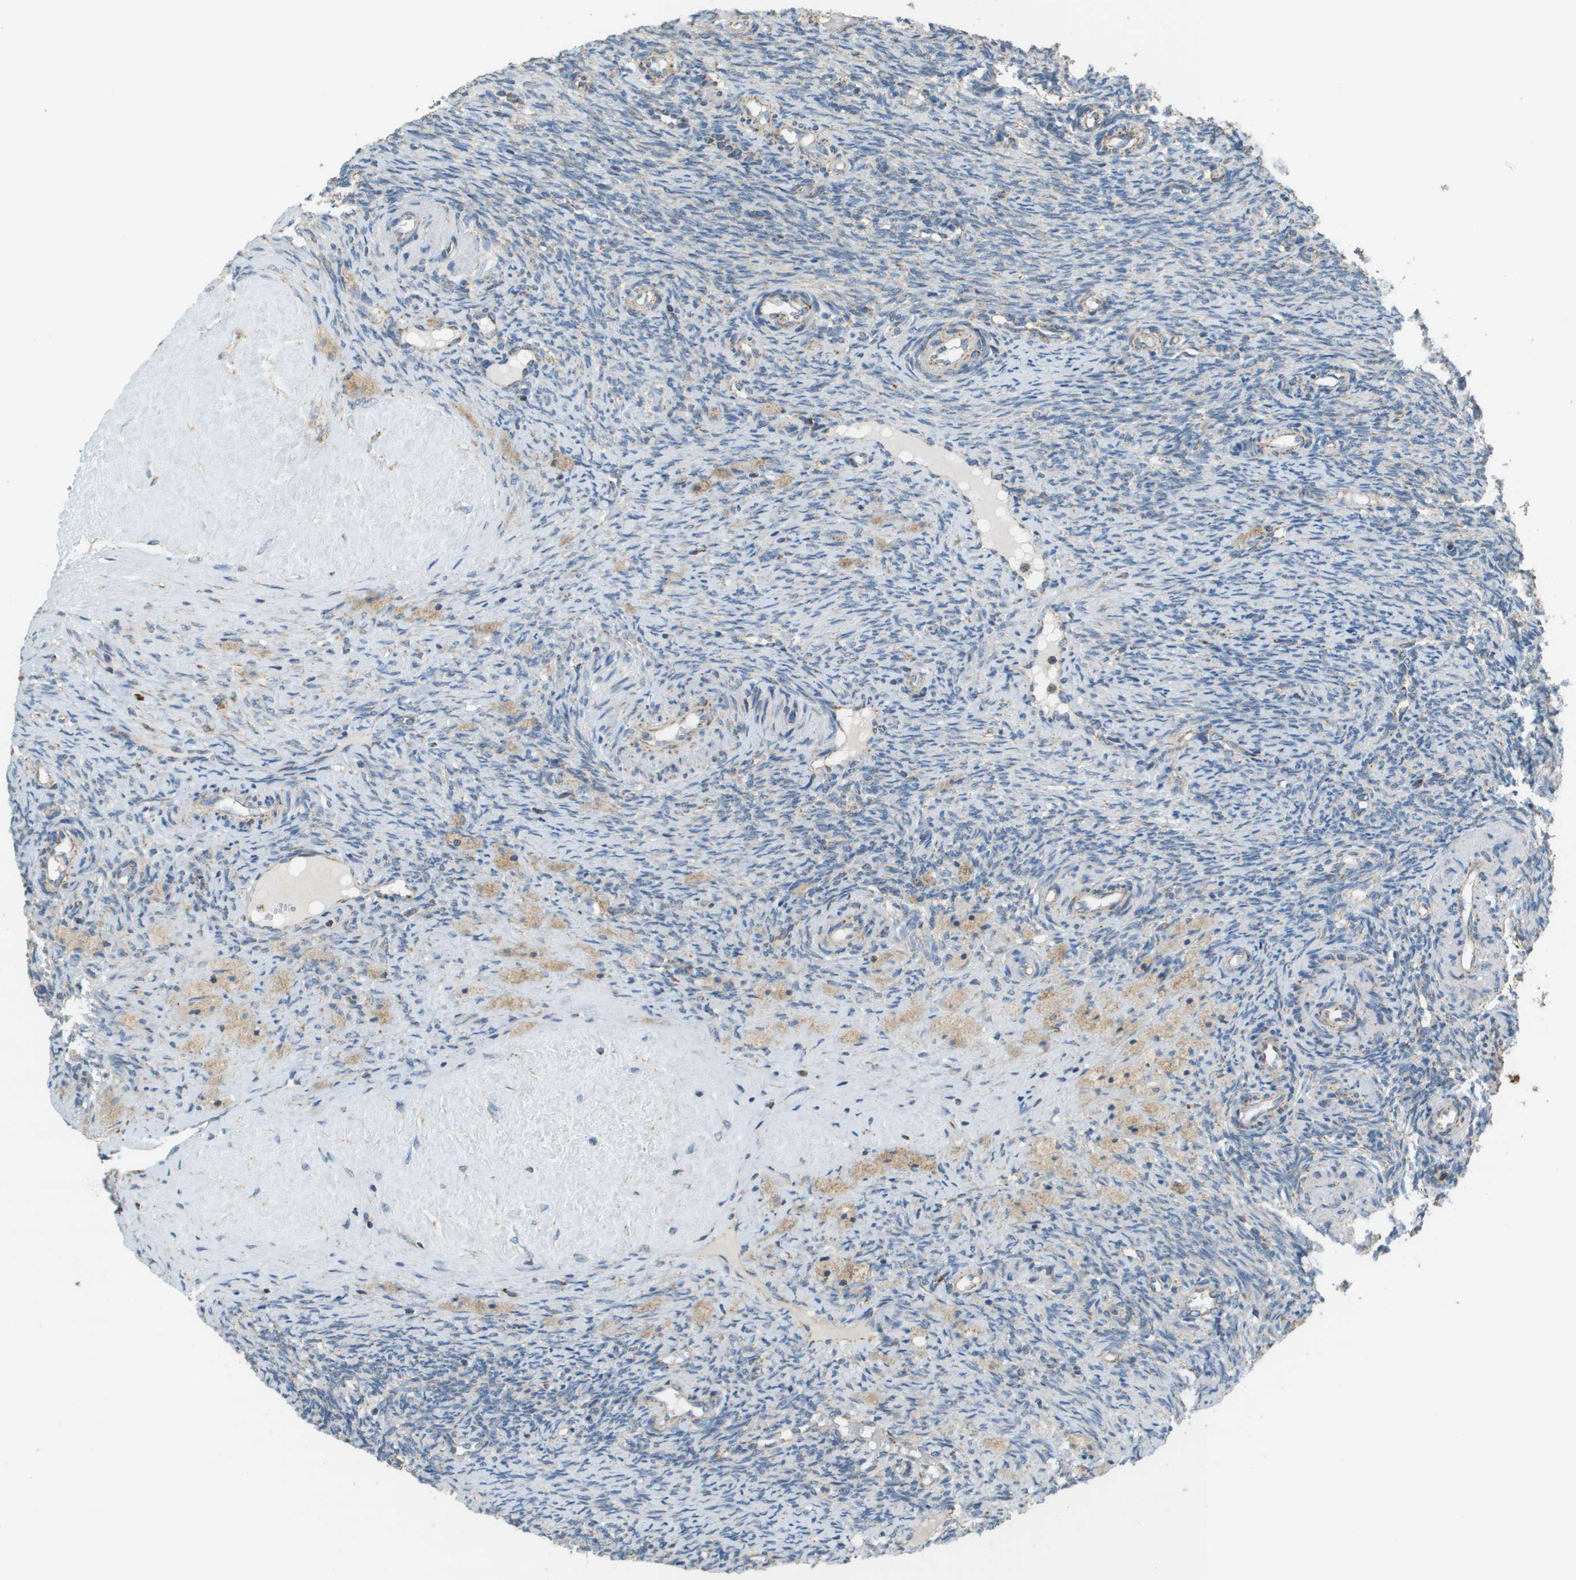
{"staining": {"intensity": "moderate", "quantity": "25%-75%", "location": "cytoplasmic/membranous"}, "tissue": "ovary", "cell_type": "Ovarian stroma cells", "image_type": "normal", "snomed": [{"axis": "morphology", "description": "Normal tissue, NOS"}, {"axis": "topography", "description": "Ovary"}], "caption": "Unremarkable ovary demonstrates moderate cytoplasmic/membranous expression in about 25%-75% of ovarian stroma cells The protein is stained brown, and the nuclei are stained in blue (DAB (3,3'-diaminobenzidine) IHC with brightfield microscopy, high magnification)..", "gene": "FH", "patient": {"sex": "female", "age": 41}}